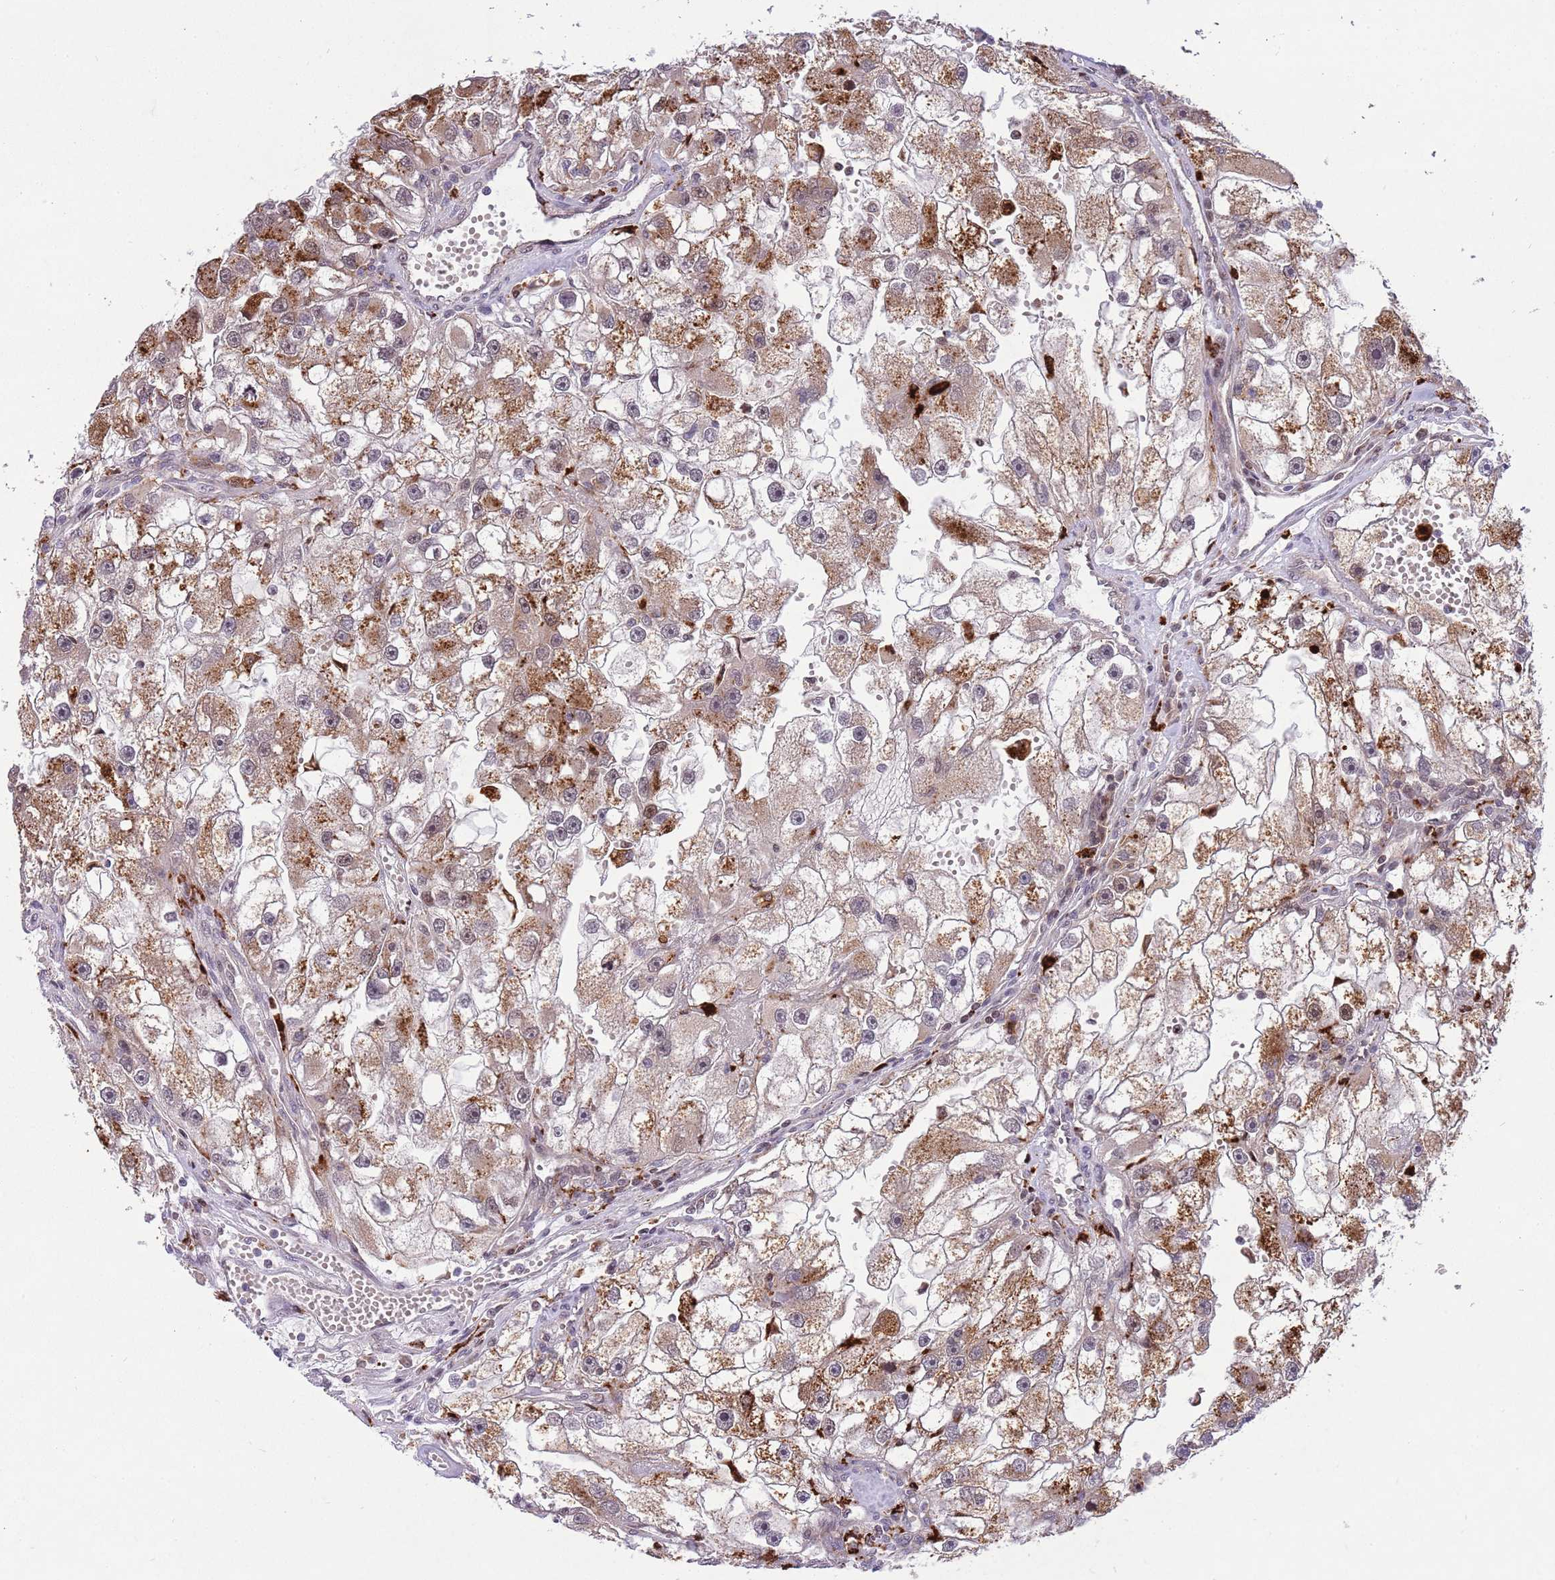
{"staining": {"intensity": "strong", "quantity": ">75%", "location": "cytoplasmic/membranous"}, "tissue": "renal cancer", "cell_type": "Tumor cells", "image_type": "cancer", "snomed": [{"axis": "morphology", "description": "Adenocarcinoma, NOS"}, {"axis": "topography", "description": "Kidney"}], "caption": "Protein staining displays strong cytoplasmic/membranous expression in approximately >75% of tumor cells in renal cancer. Nuclei are stained in blue.", "gene": "TRIM27", "patient": {"sex": "male", "age": 63}}